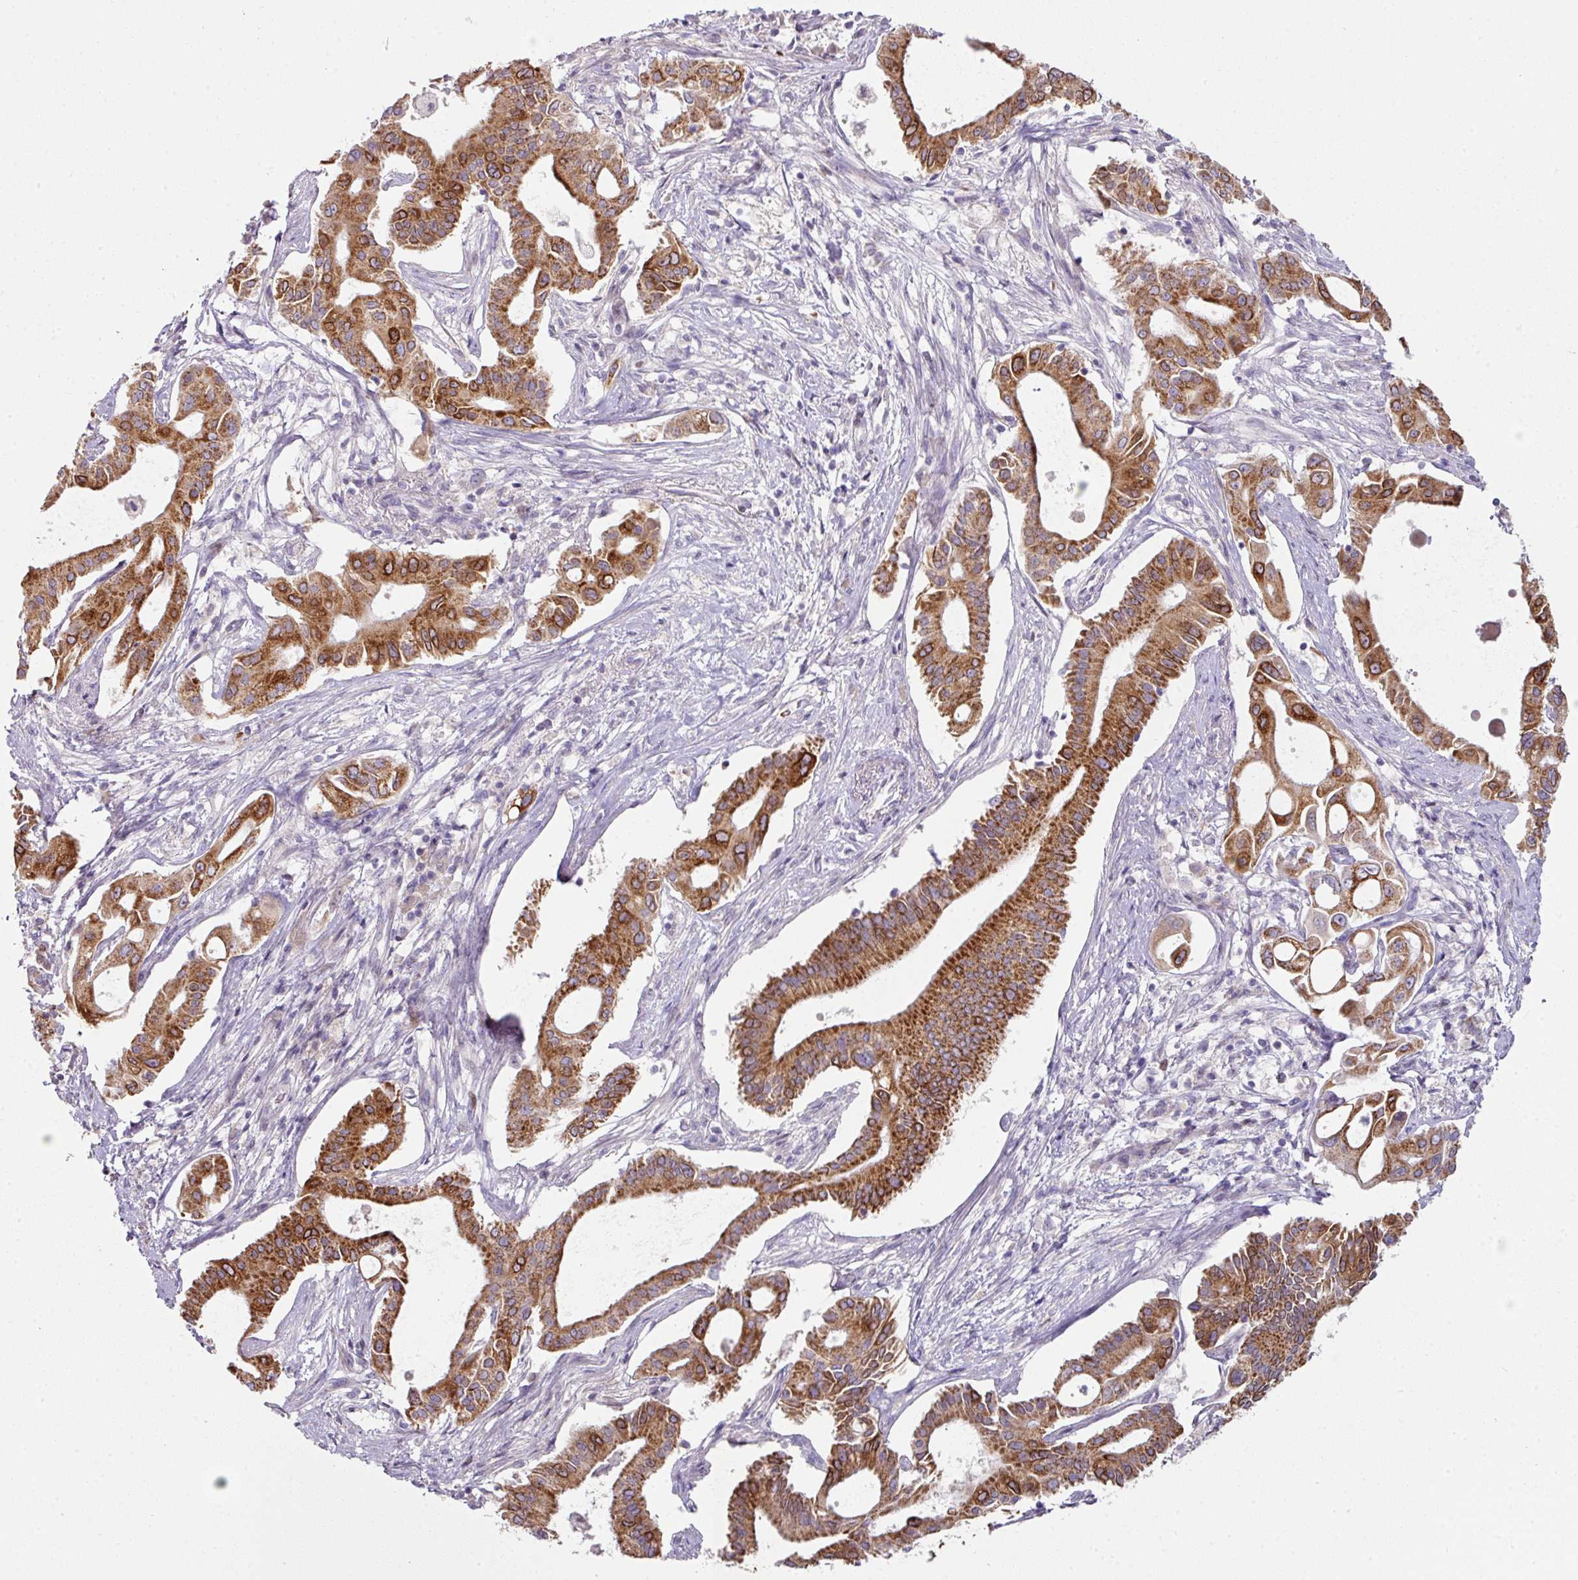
{"staining": {"intensity": "strong", "quantity": ">75%", "location": "cytoplasmic/membranous"}, "tissue": "pancreatic cancer", "cell_type": "Tumor cells", "image_type": "cancer", "snomed": [{"axis": "morphology", "description": "Adenocarcinoma, NOS"}, {"axis": "topography", "description": "Pancreas"}], "caption": "A high-resolution image shows IHC staining of pancreatic adenocarcinoma, which reveals strong cytoplasmic/membranous staining in approximately >75% of tumor cells.", "gene": "ANKRD18A", "patient": {"sex": "female", "age": 68}}